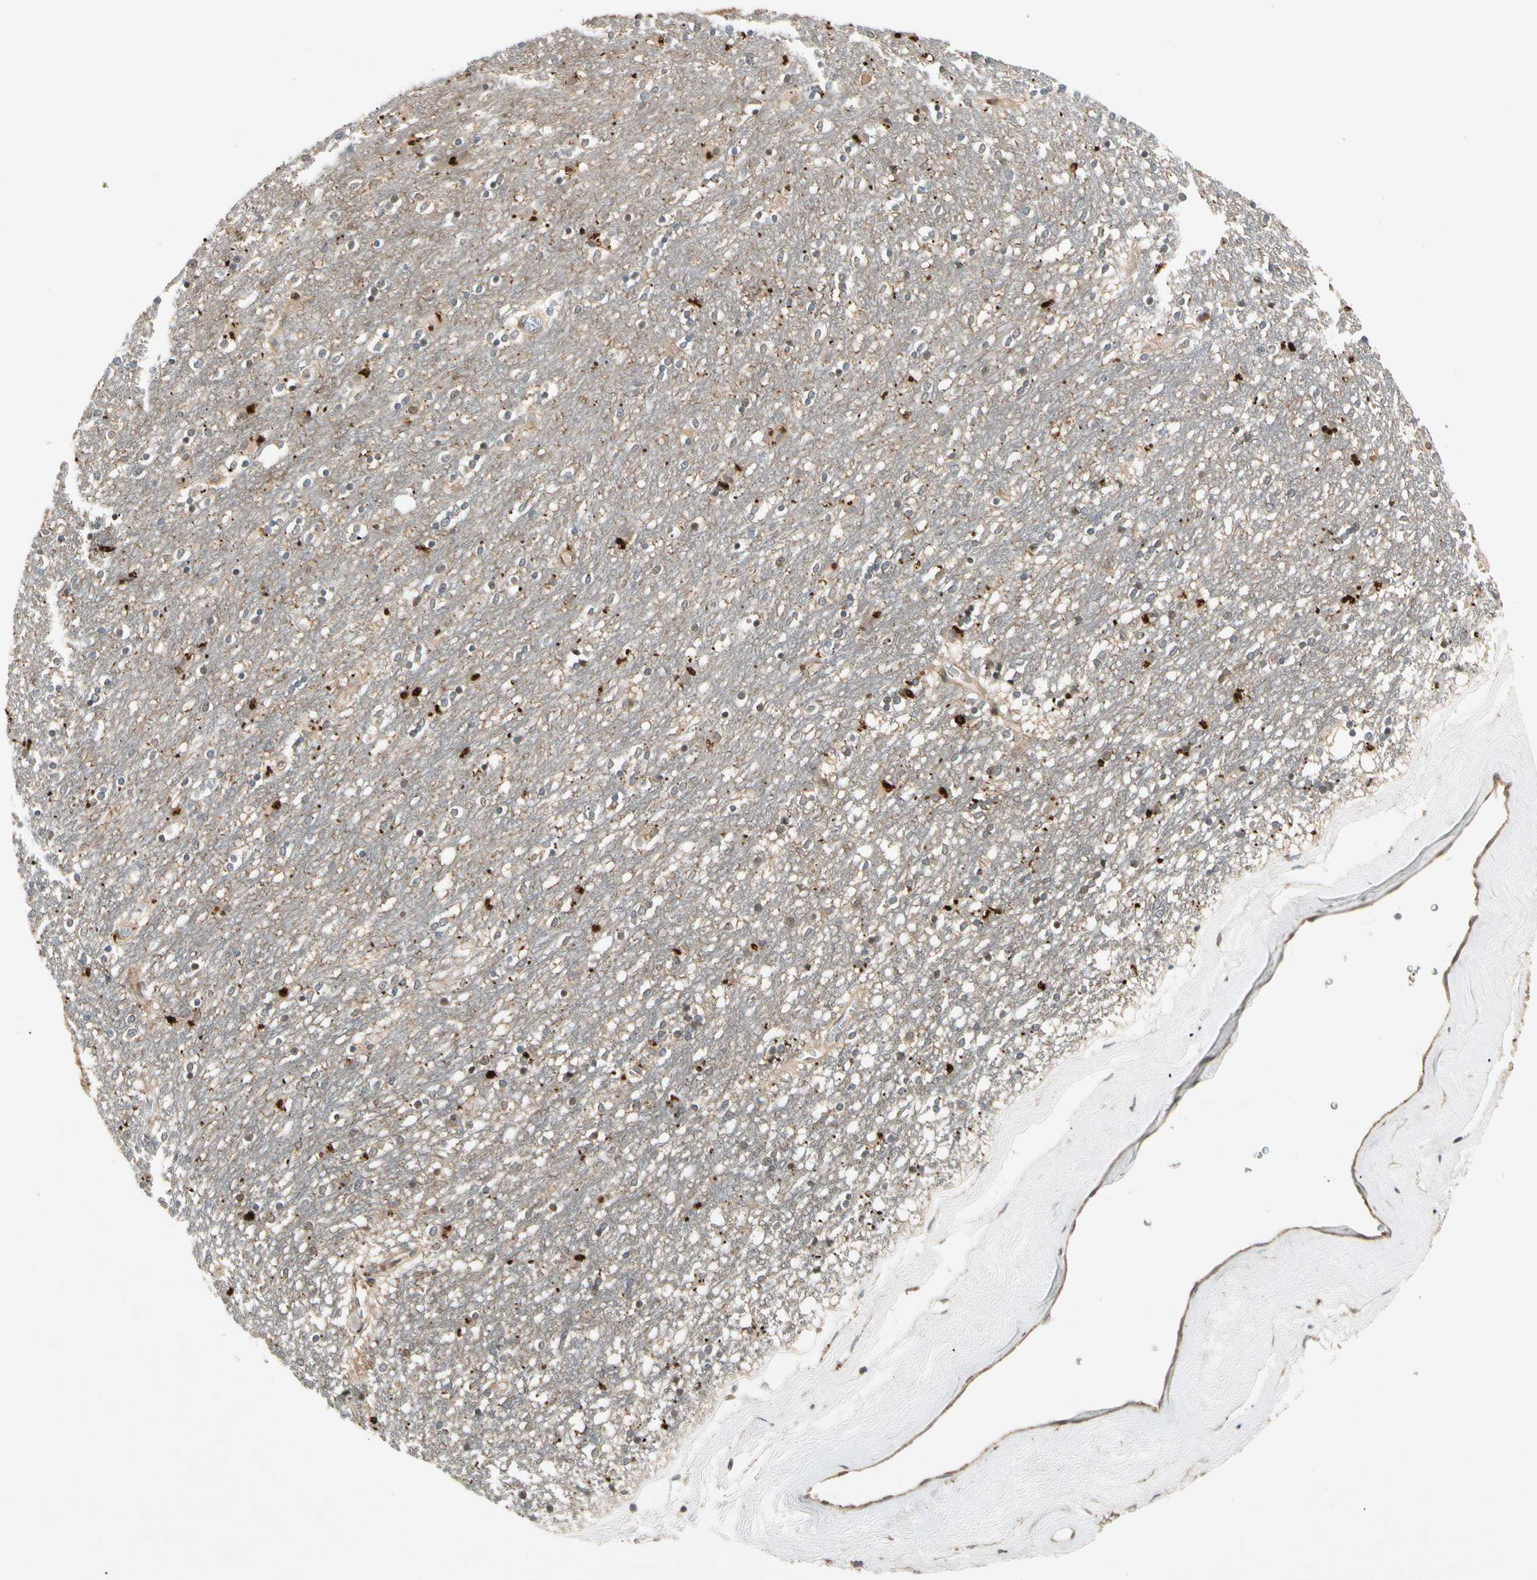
{"staining": {"intensity": "moderate", "quantity": "25%-75%", "location": "cytoplasmic/membranous"}, "tissue": "caudate", "cell_type": "Glial cells", "image_type": "normal", "snomed": [{"axis": "morphology", "description": "Normal tissue, NOS"}, {"axis": "topography", "description": "Lateral ventricle wall"}], "caption": "IHC micrograph of unremarkable caudate stained for a protein (brown), which shows medium levels of moderate cytoplasmic/membranous expression in approximately 25%-75% of glial cells.", "gene": "ROCK2", "patient": {"sex": "female", "age": 54}}